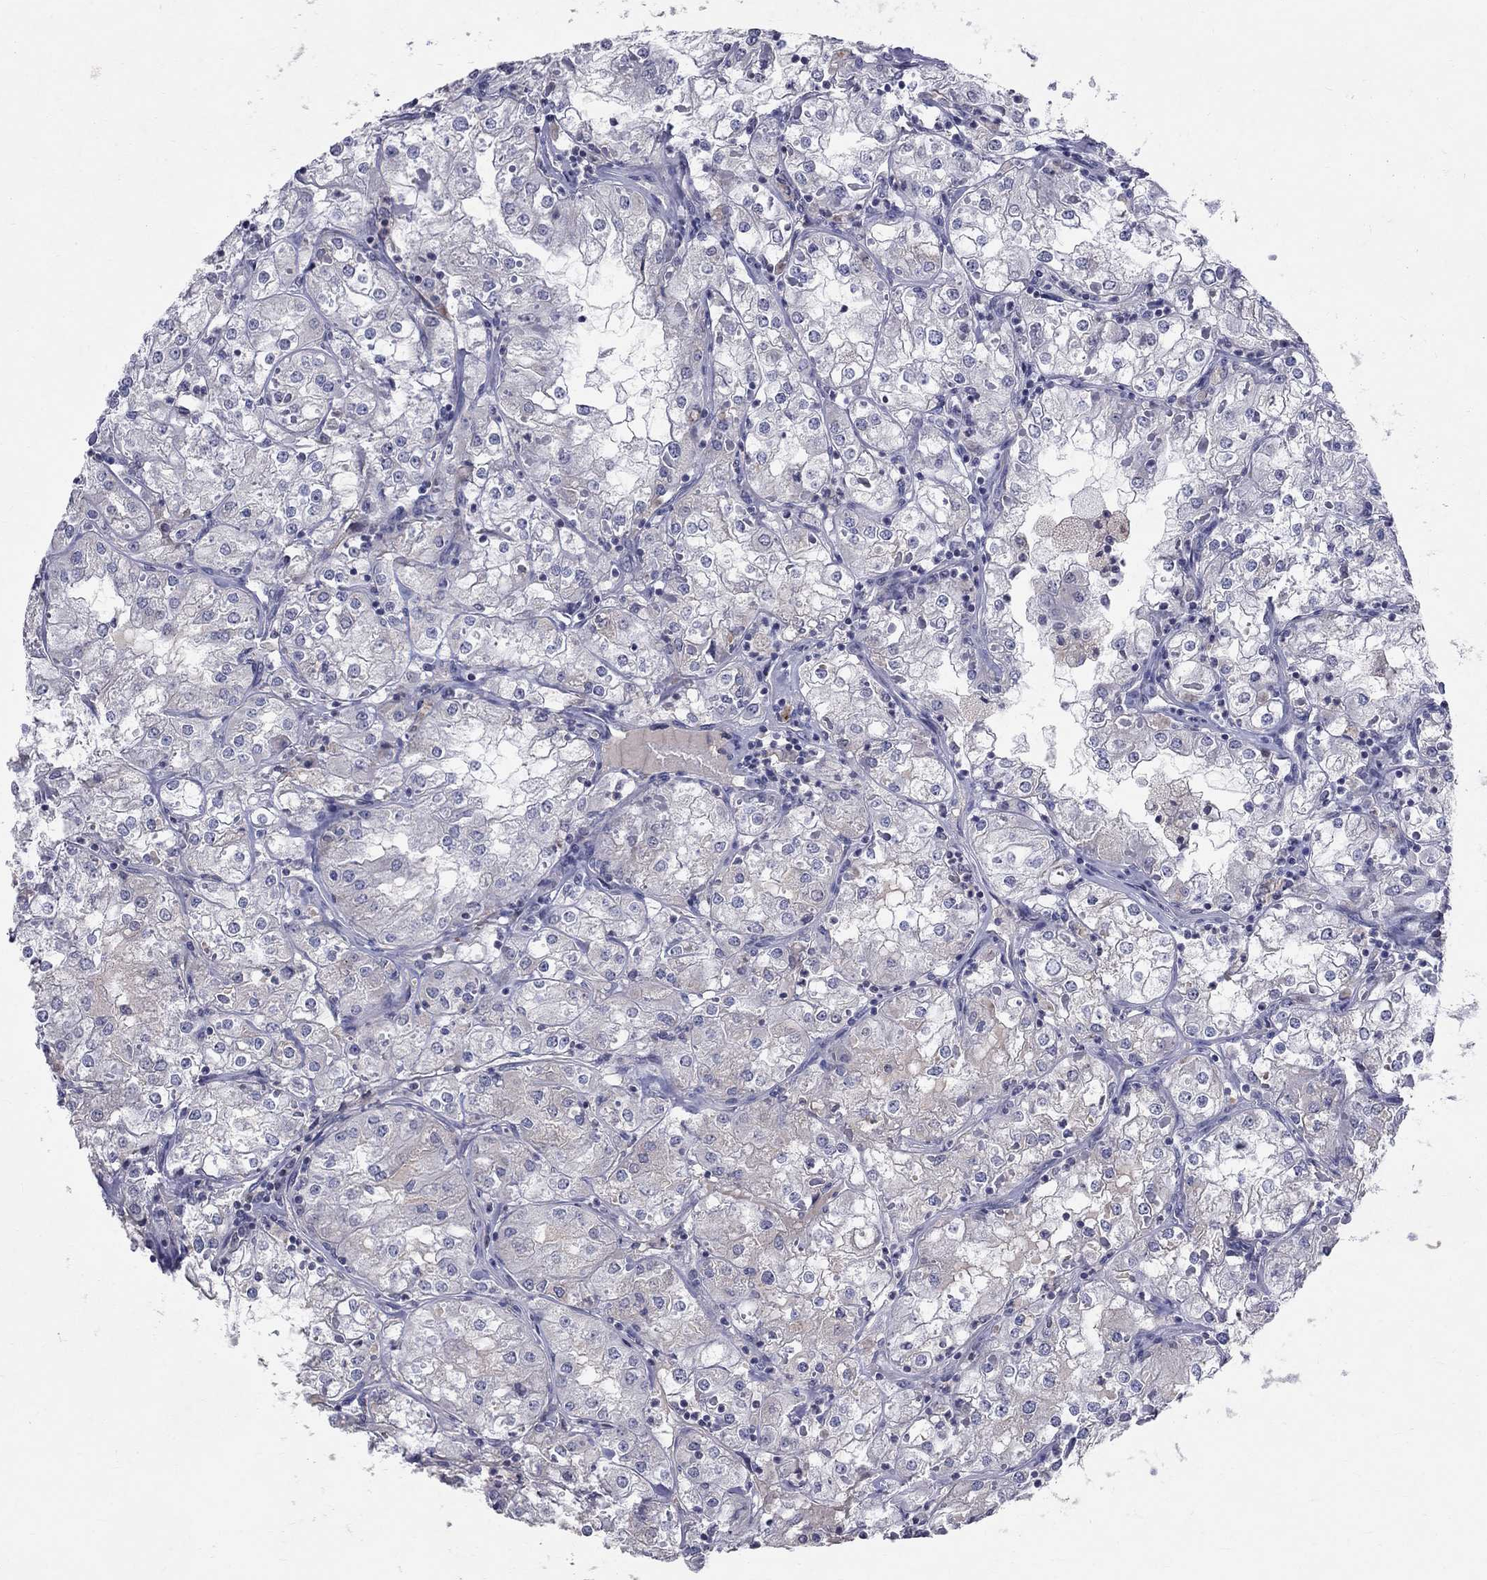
{"staining": {"intensity": "negative", "quantity": "none", "location": "none"}, "tissue": "renal cancer", "cell_type": "Tumor cells", "image_type": "cancer", "snomed": [{"axis": "morphology", "description": "Adenocarcinoma, NOS"}, {"axis": "topography", "description": "Kidney"}], "caption": "This is a micrograph of IHC staining of renal cancer (adenocarcinoma), which shows no positivity in tumor cells.", "gene": "SLC4A10", "patient": {"sex": "male", "age": 77}}